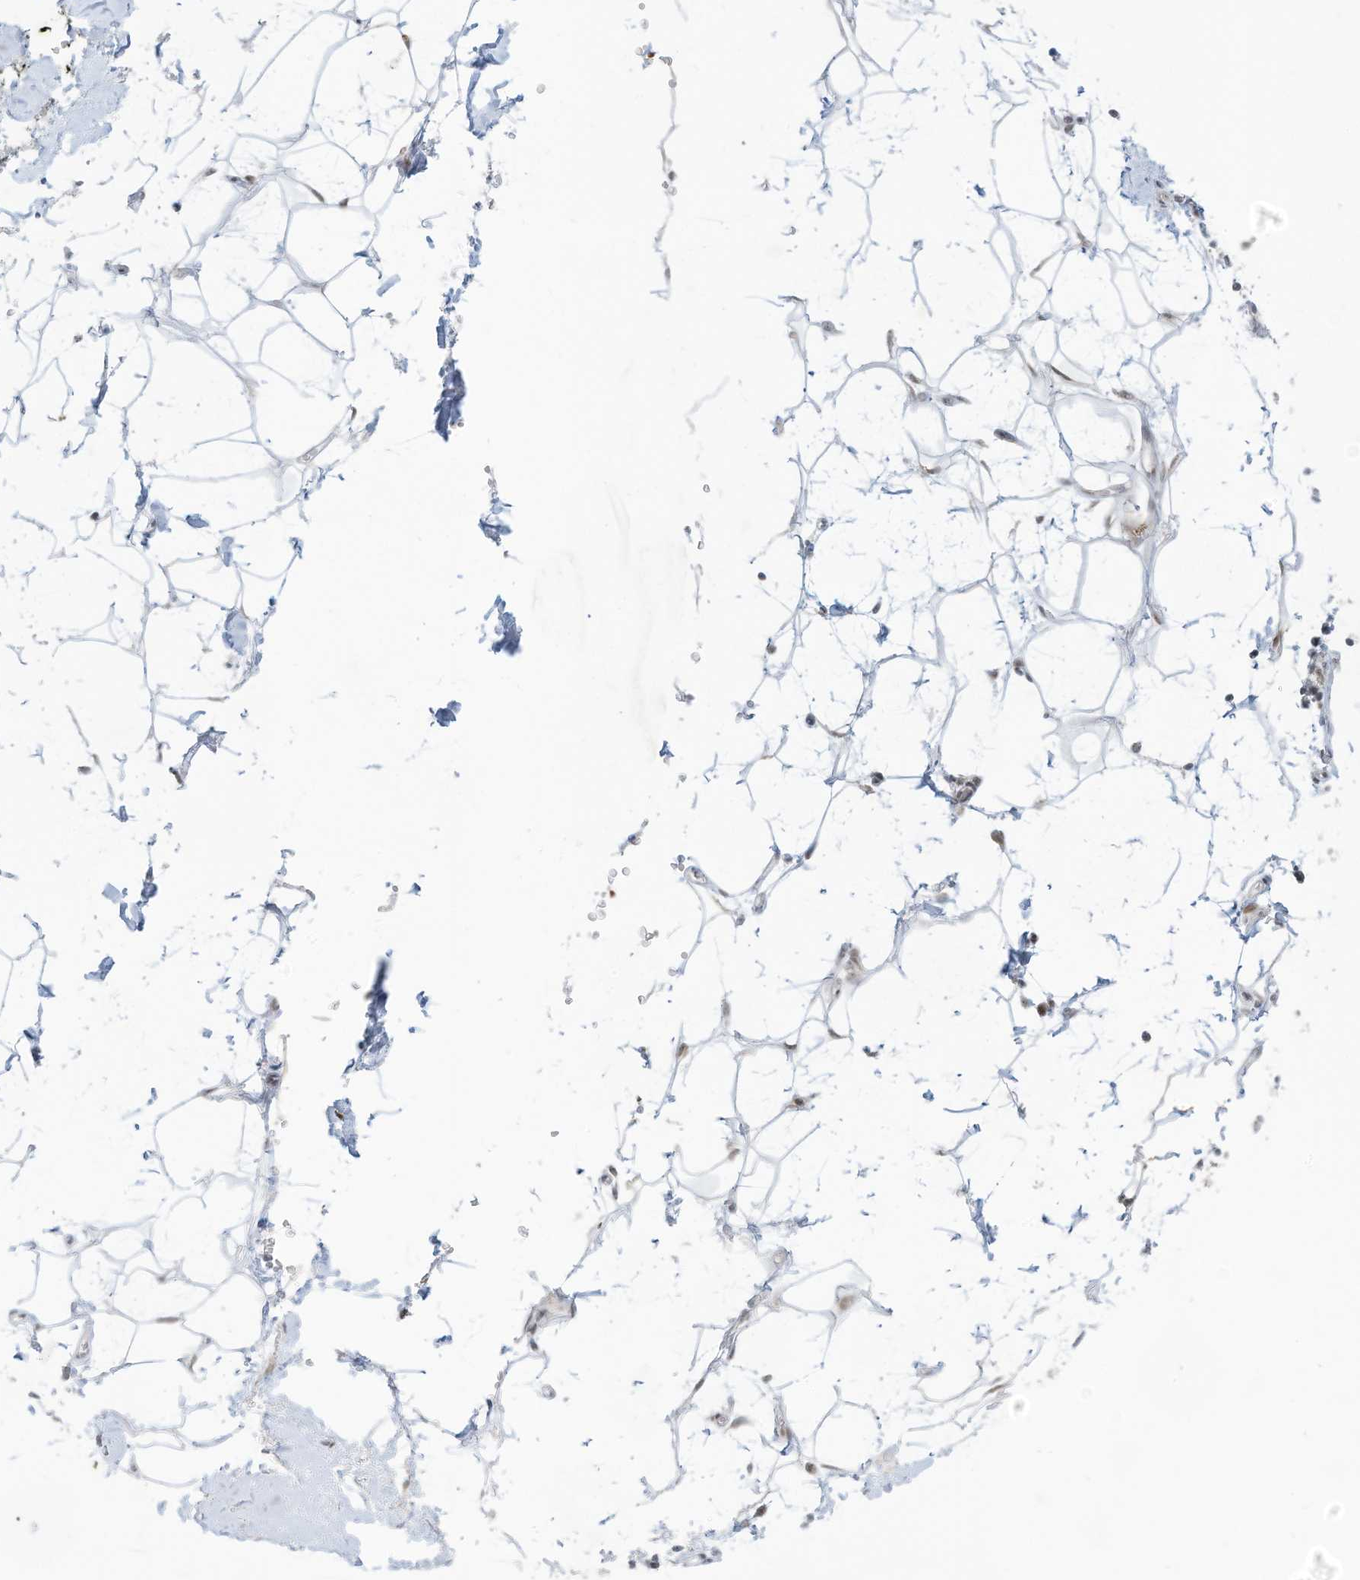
{"staining": {"intensity": "moderate", "quantity": ">75%", "location": "nuclear"}, "tissue": "adipose tissue", "cell_type": "Adipocytes", "image_type": "normal", "snomed": [{"axis": "morphology", "description": "Normal tissue, NOS"}, {"axis": "morphology", "description": "Adenocarcinoma, NOS"}, {"axis": "topography", "description": "Pancreas"}, {"axis": "topography", "description": "Peripheral nerve tissue"}], "caption": "An immunohistochemistry (IHC) image of unremarkable tissue is shown. Protein staining in brown highlights moderate nuclear positivity in adipose tissue within adipocytes.", "gene": "ECT2L", "patient": {"sex": "male", "age": 59}}